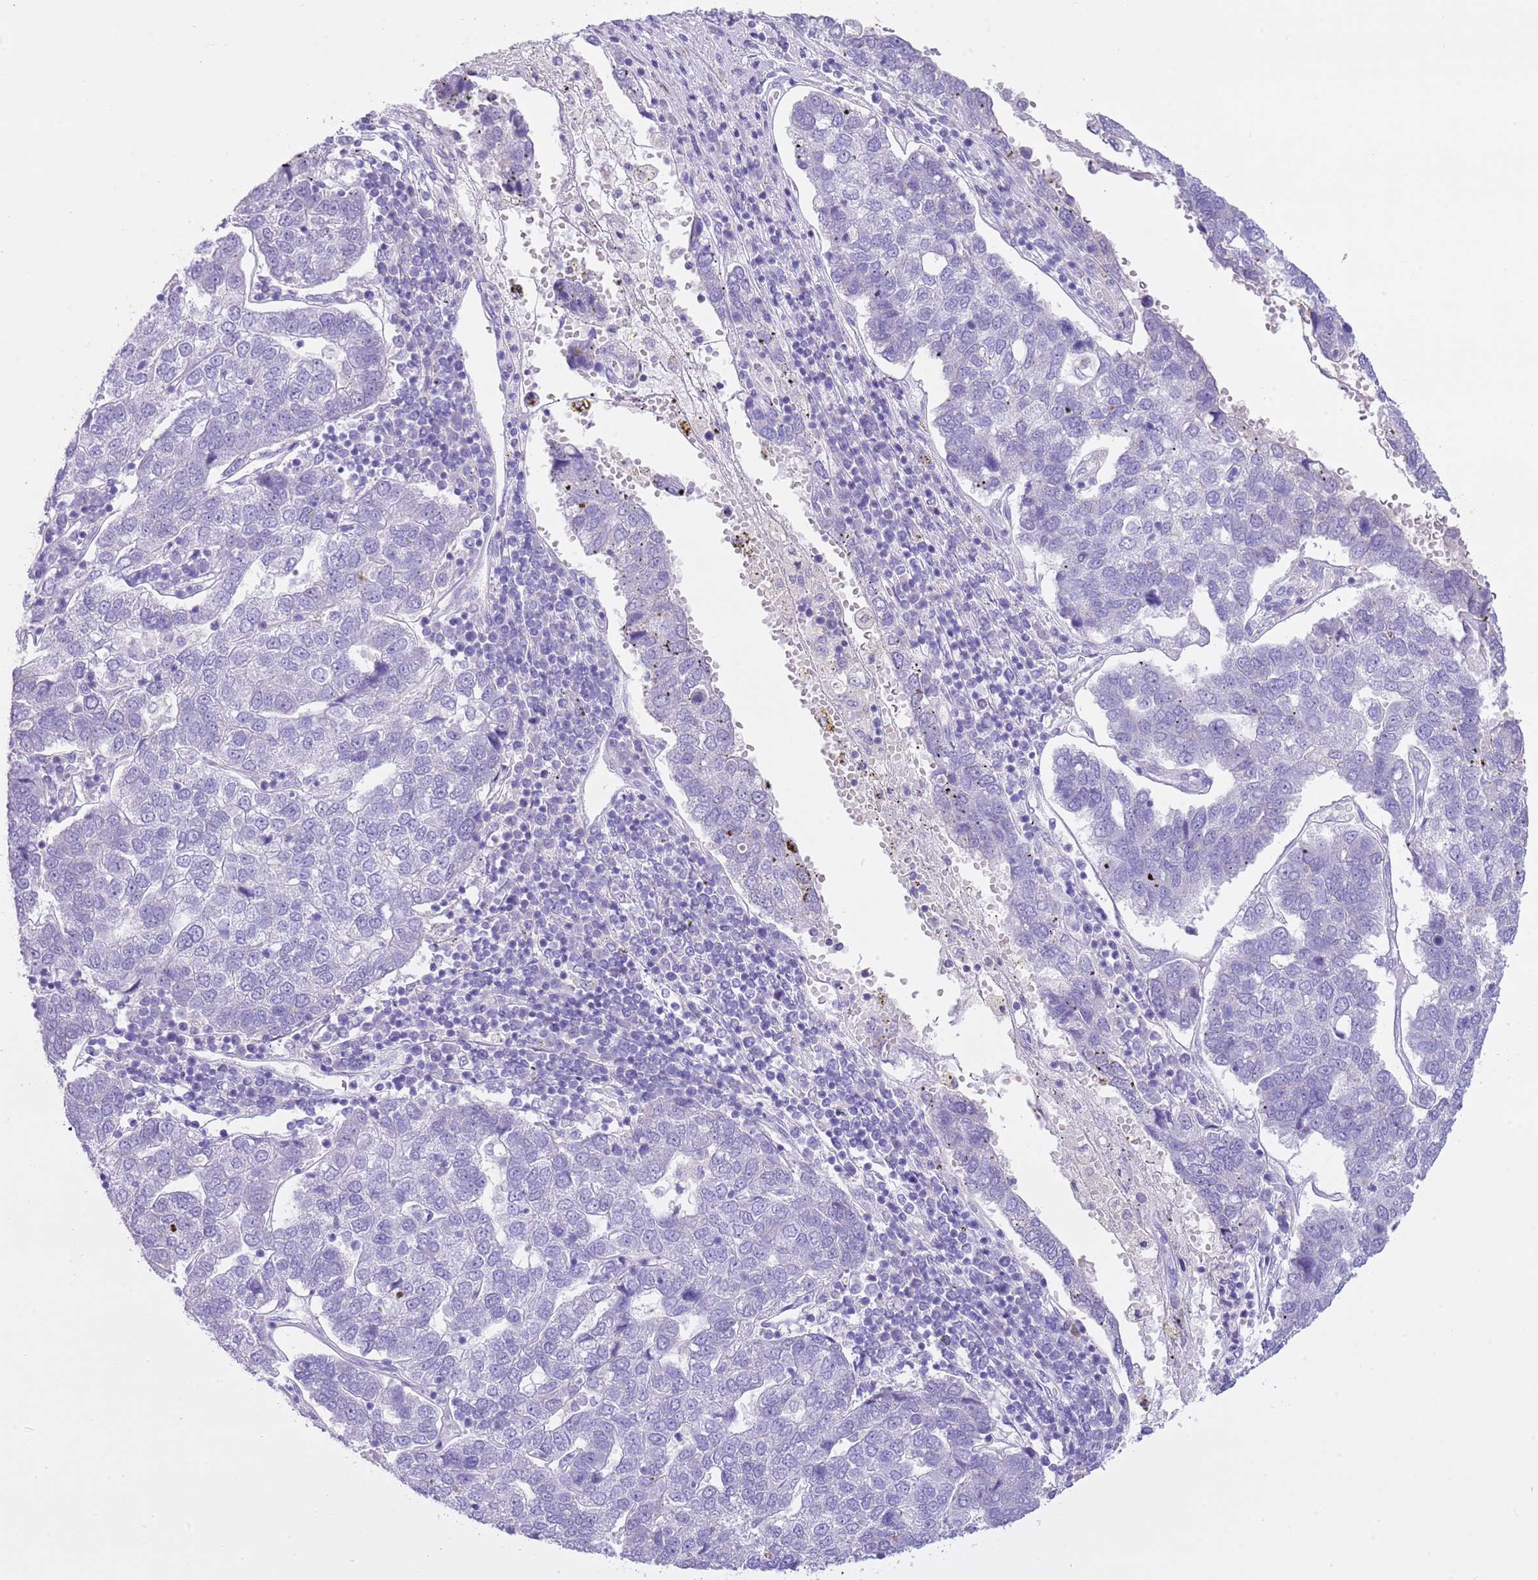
{"staining": {"intensity": "negative", "quantity": "none", "location": "none"}, "tissue": "pancreatic cancer", "cell_type": "Tumor cells", "image_type": "cancer", "snomed": [{"axis": "morphology", "description": "Adenocarcinoma, NOS"}, {"axis": "topography", "description": "Pancreas"}], "caption": "Photomicrograph shows no significant protein staining in tumor cells of adenocarcinoma (pancreatic).", "gene": "CLEC2A", "patient": {"sex": "female", "age": 61}}